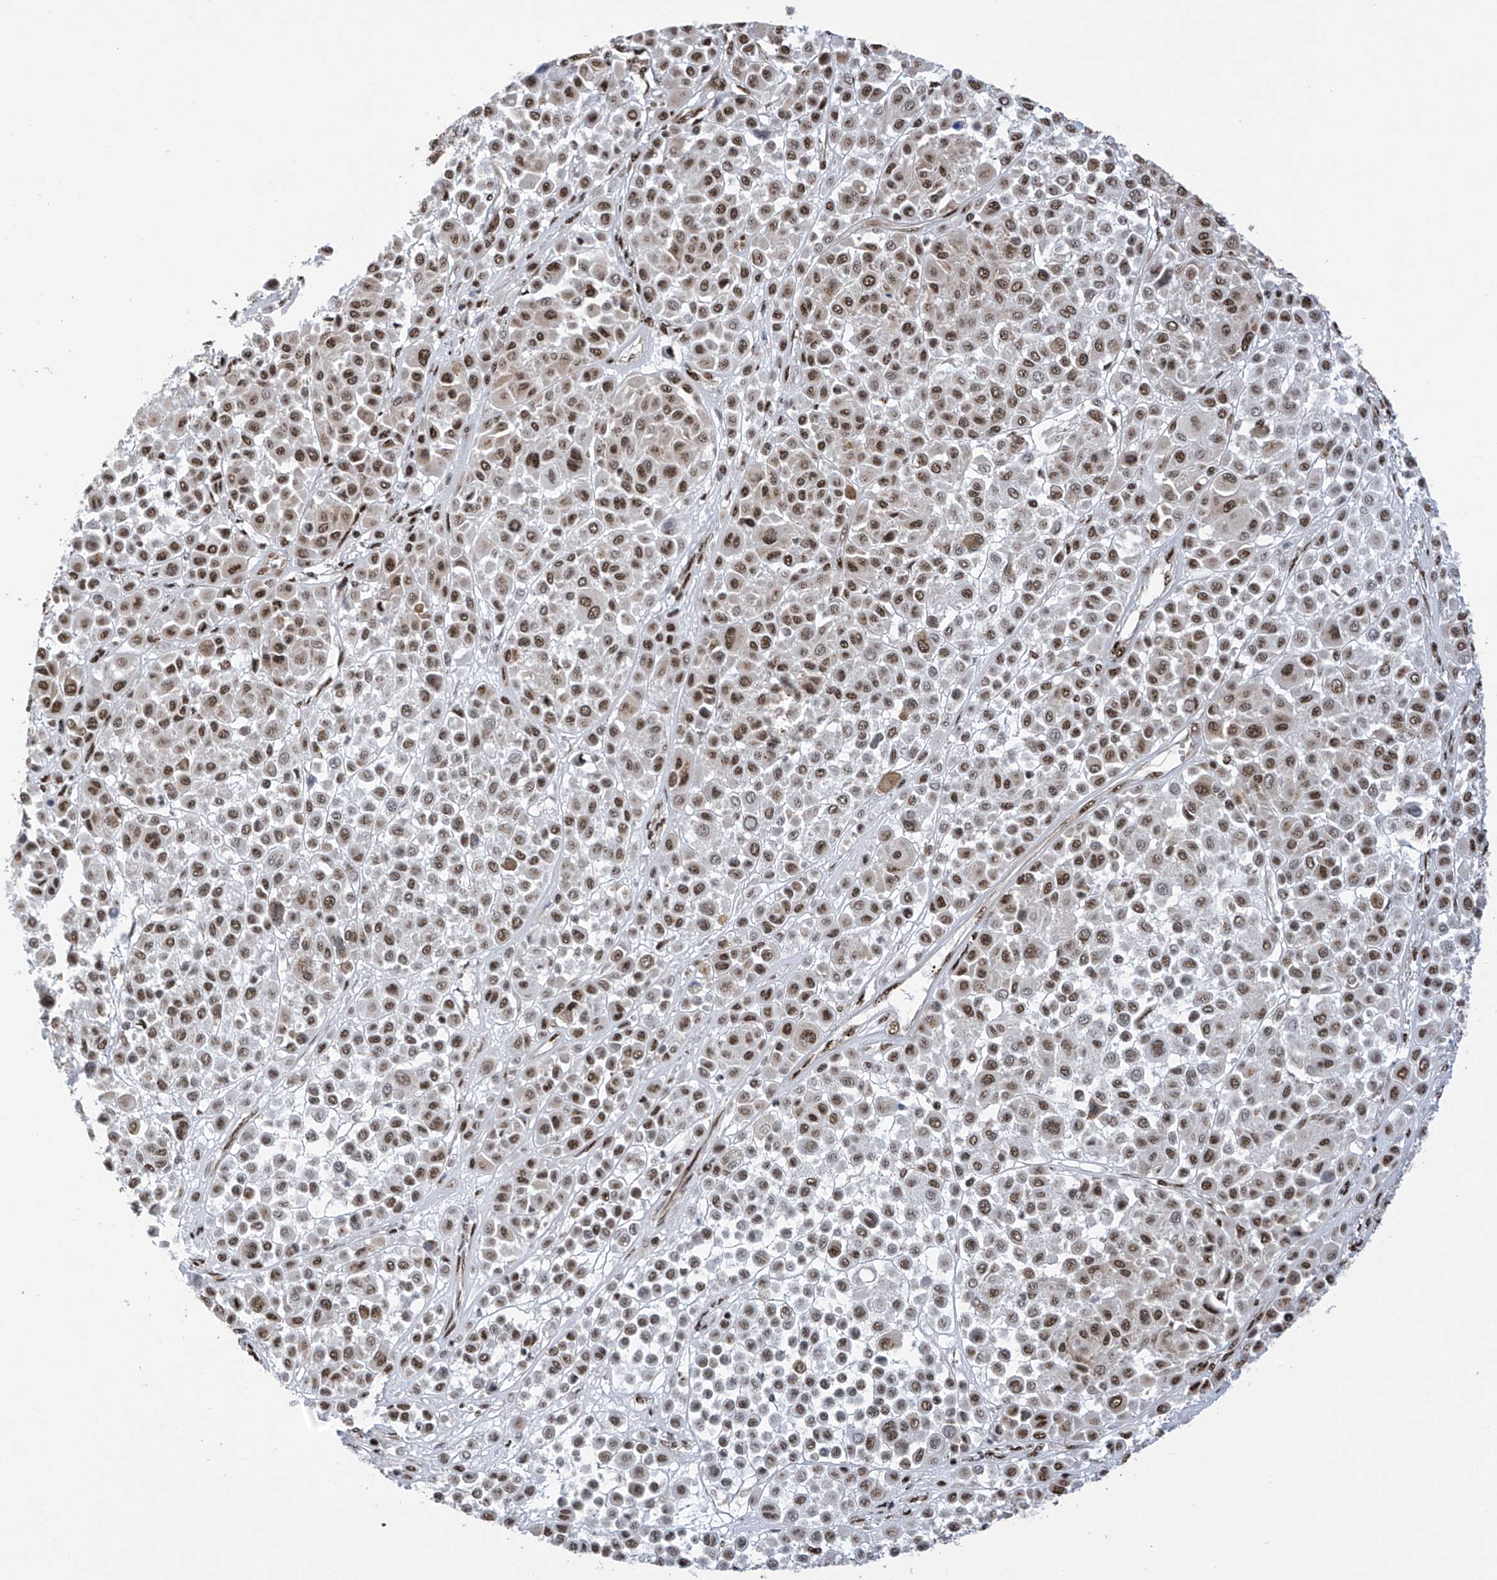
{"staining": {"intensity": "moderate", "quantity": ">75%", "location": "nuclear"}, "tissue": "melanoma", "cell_type": "Tumor cells", "image_type": "cancer", "snomed": [{"axis": "morphology", "description": "Malignant melanoma, Metastatic site"}, {"axis": "topography", "description": "Soft tissue"}], "caption": "Brown immunohistochemical staining in melanoma demonstrates moderate nuclear positivity in about >75% of tumor cells.", "gene": "APLF", "patient": {"sex": "male", "age": 41}}